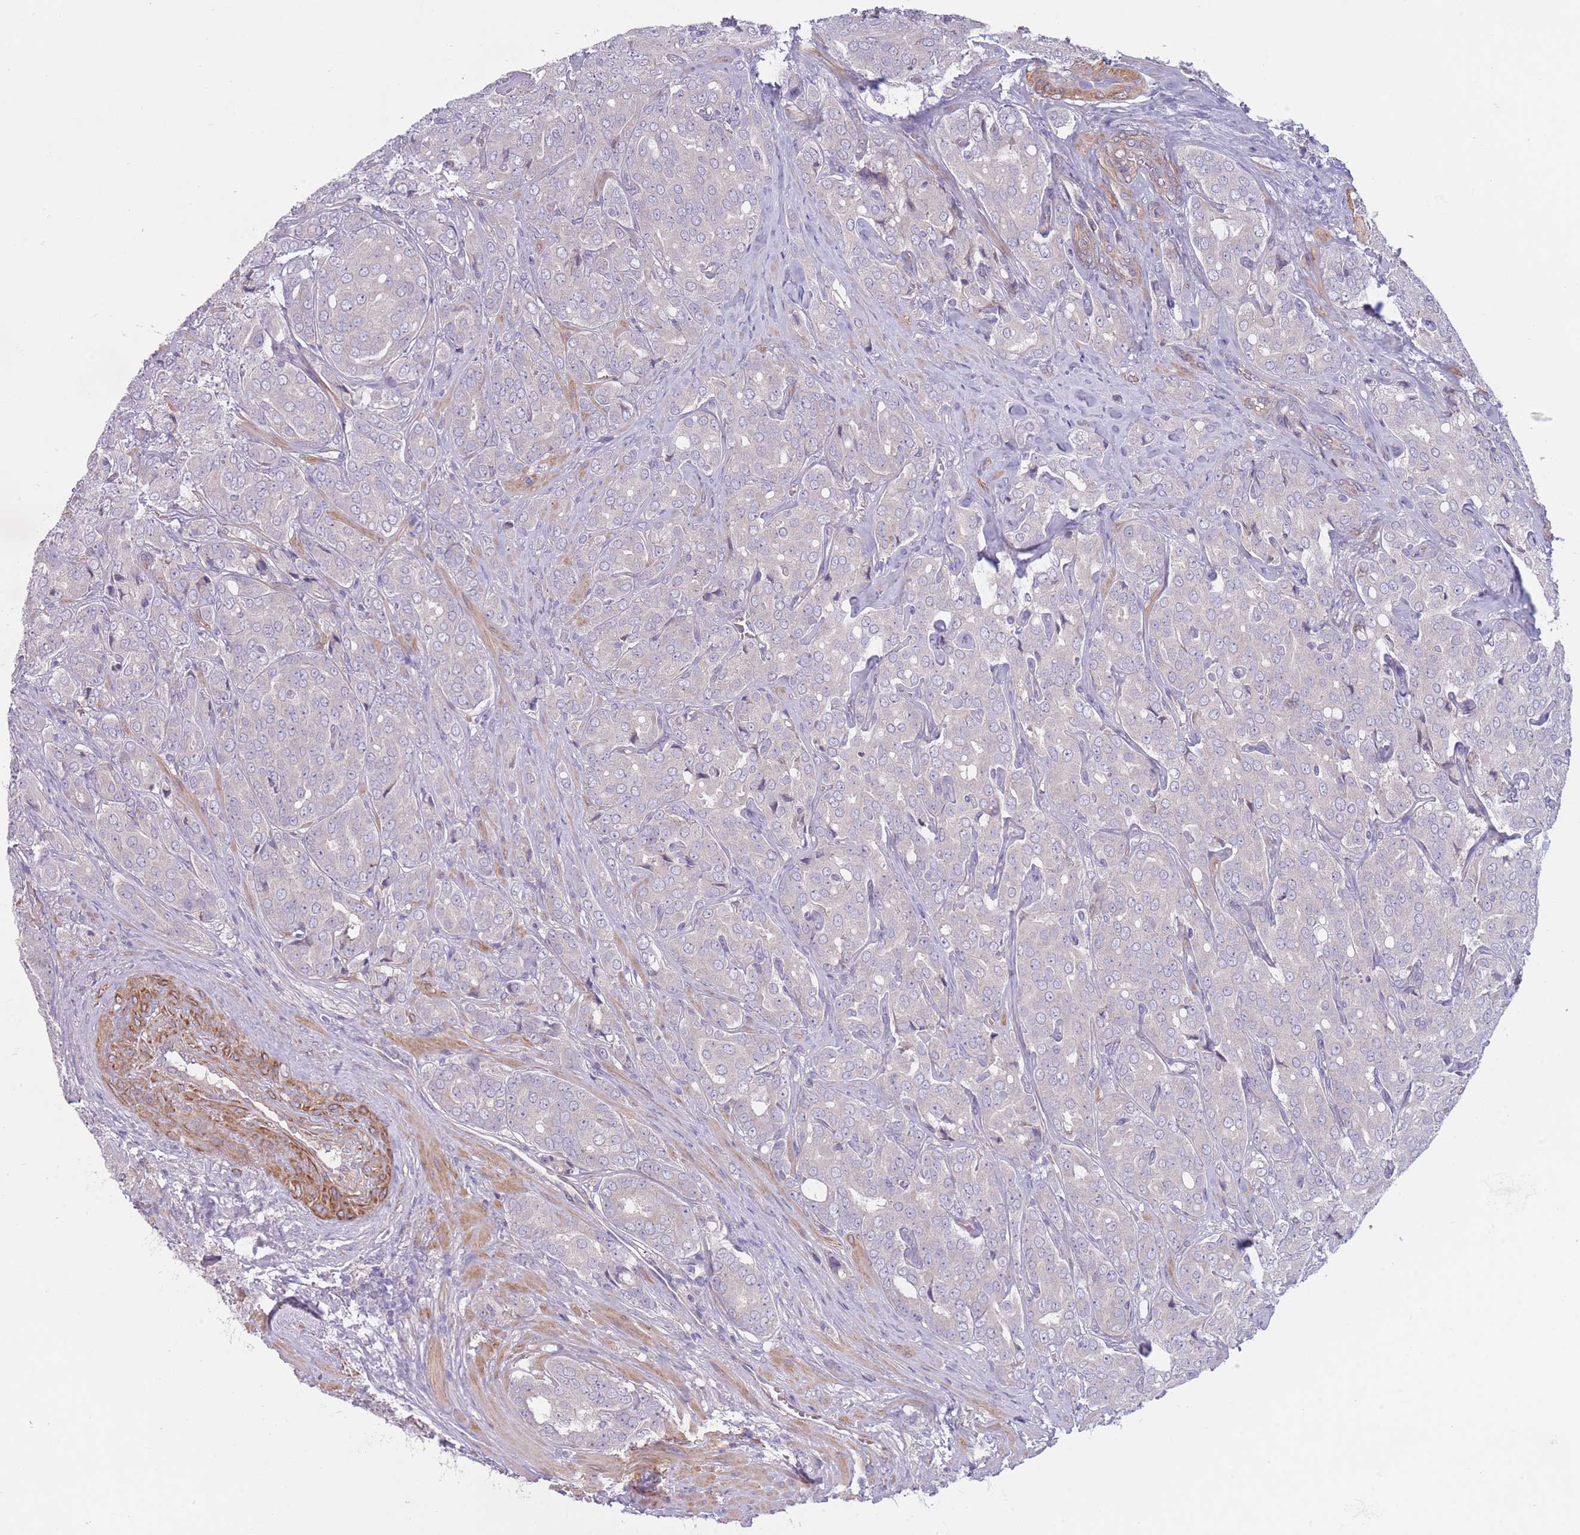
{"staining": {"intensity": "negative", "quantity": "none", "location": "none"}, "tissue": "prostate cancer", "cell_type": "Tumor cells", "image_type": "cancer", "snomed": [{"axis": "morphology", "description": "Adenocarcinoma, High grade"}, {"axis": "topography", "description": "Prostate"}], "caption": "Tumor cells are negative for protein expression in human prostate high-grade adenocarcinoma.", "gene": "PNPLA5", "patient": {"sex": "male", "age": 68}}